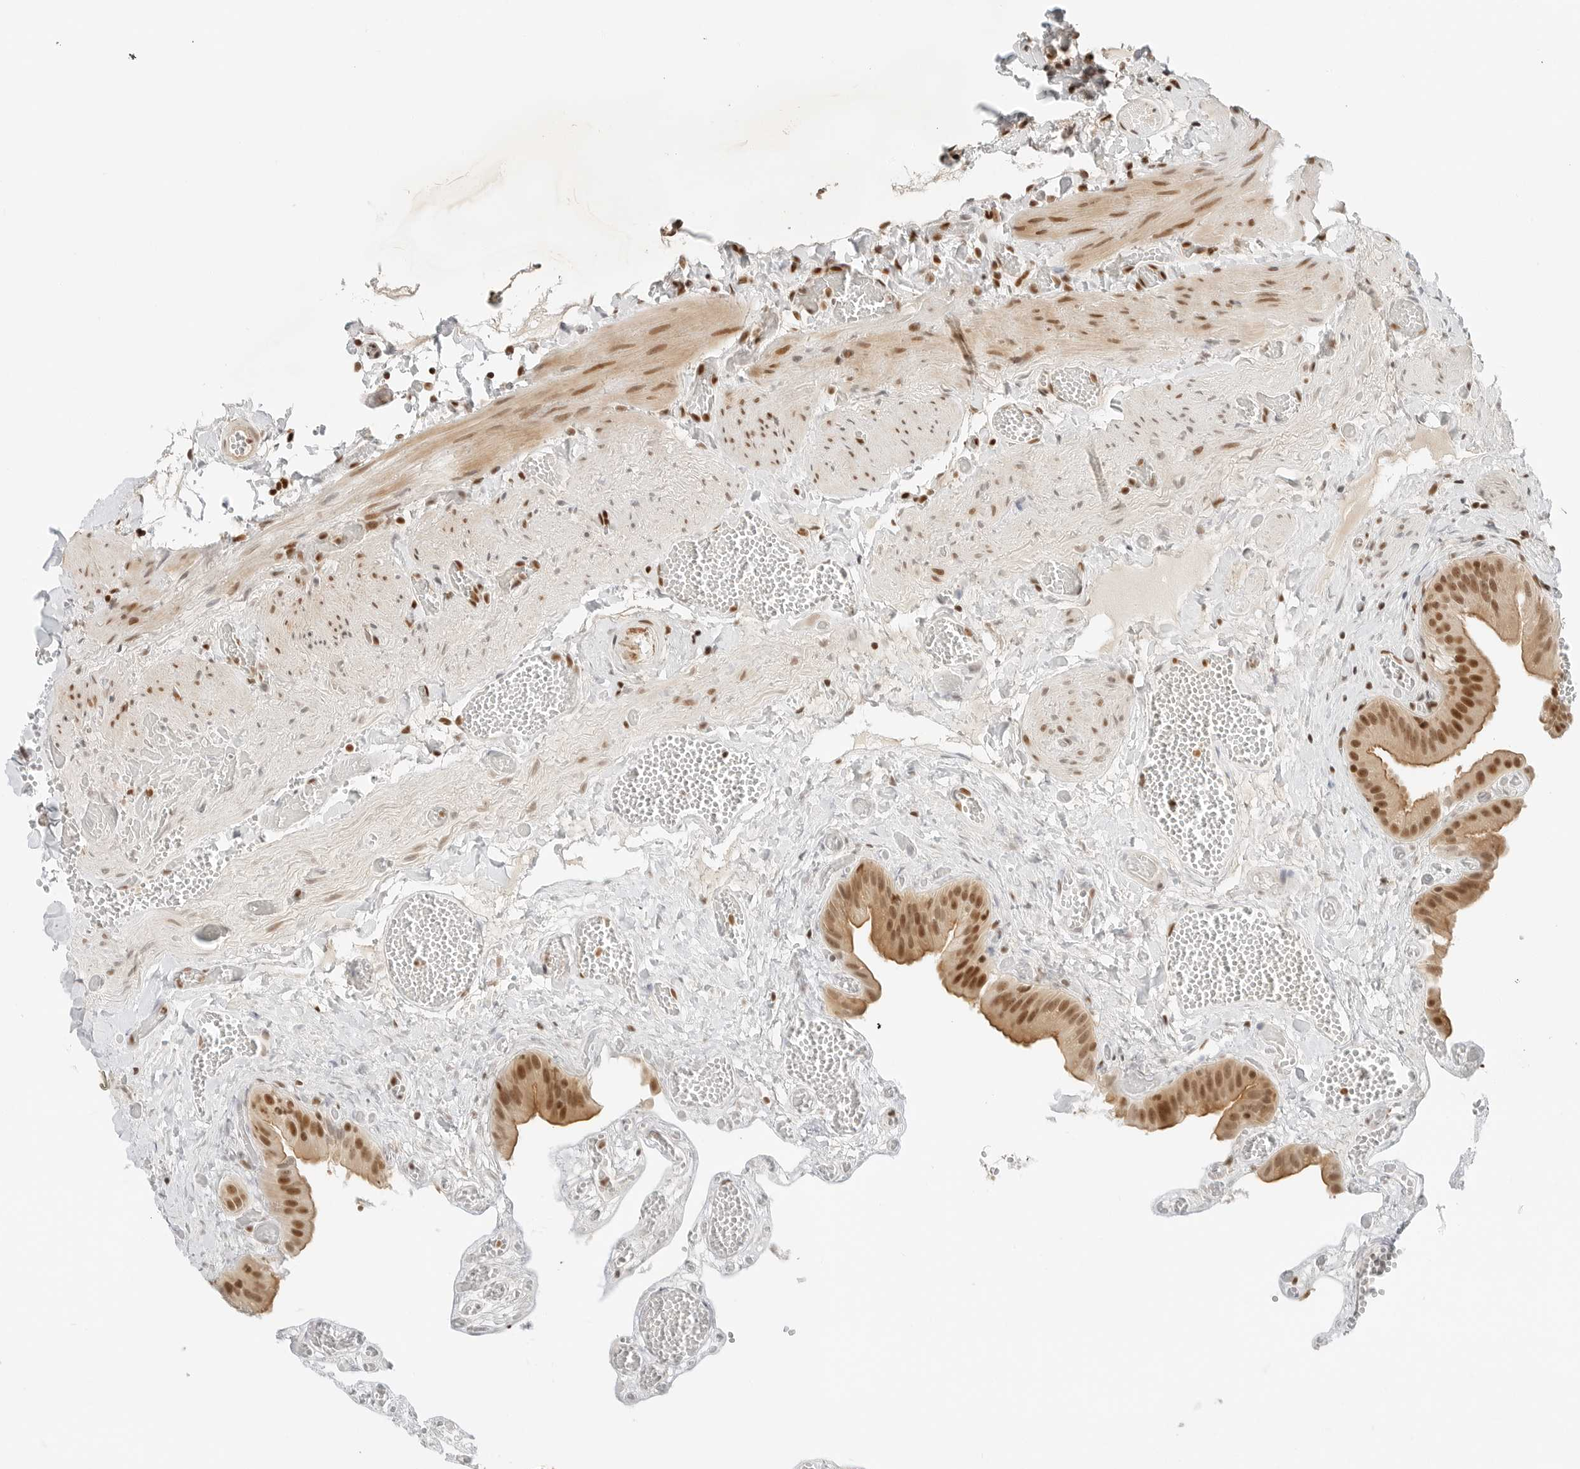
{"staining": {"intensity": "strong", "quantity": ">75%", "location": "nuclear"}, "tissue": "gallbladder", "cell_type": "Glandular cells", "image_type": "normal", "snomed": [{"axis": "morphology", "description": "Normal tissue, NOS"}, {"axis": "topography", "description": "Gallbladder"}], "caption": "Immunohistochemical staining of benign human gallbladder reveals strong nuclear protein expression in approximately >75% of glandular cells.", "gene": "CRTC2", "patient": {"sex": "female", "age": 64}}